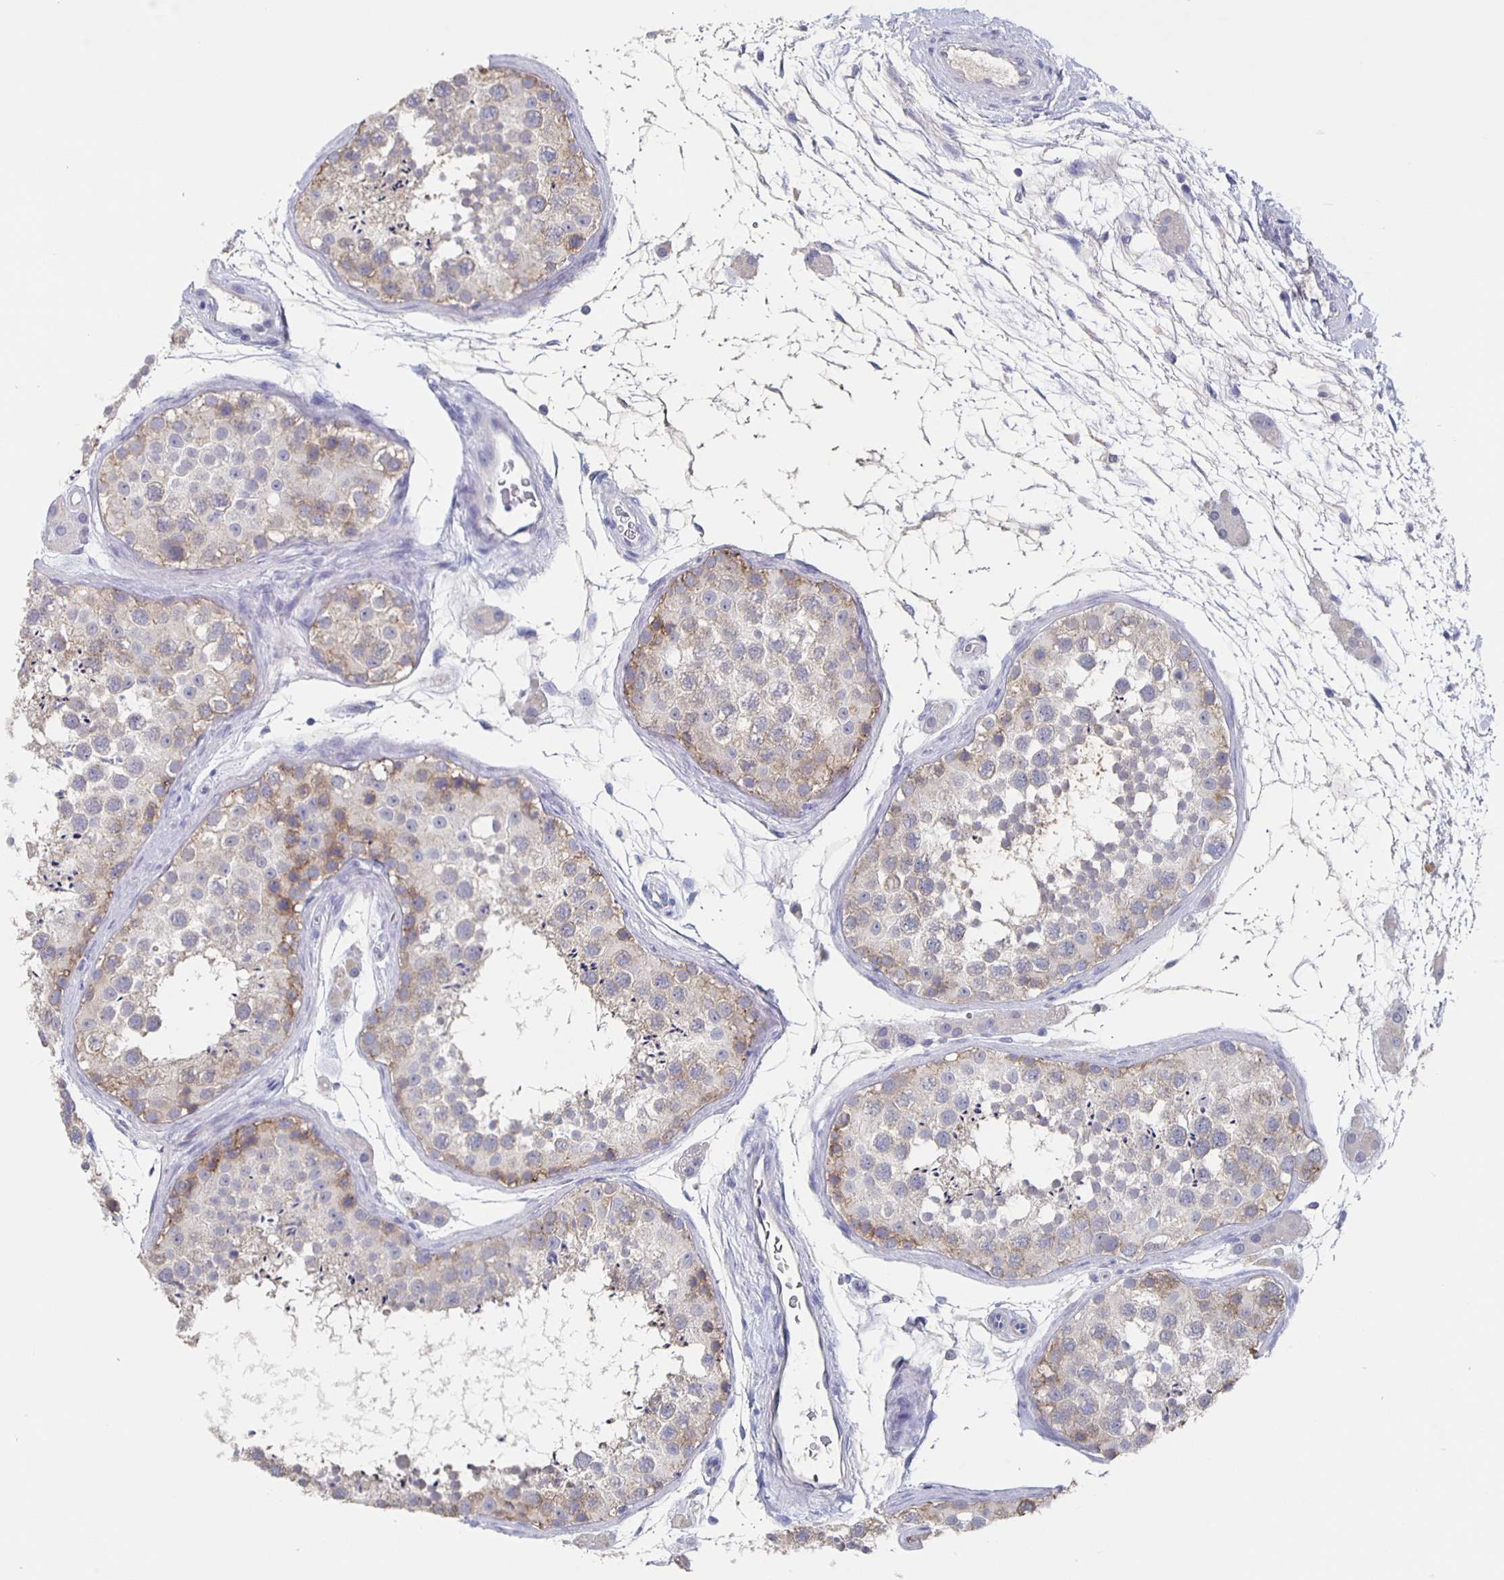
{"staining": {"intensity": "weak", "quantity": "25%-75%", "location": "cytoplasmic/membranous"}, "tissue": "testis", "cell_type": "Cells in seminiferous ducts", "image_type": "normal", "snomed": [{"axis": "morphology", "description": "Normal tissue, NOS"}, {"axis": "topography", "description": "Testis"}], "caption": "Brown immunohistochemical staining in benign testis reveals weak cytoplasmic/membranous positivity in approximately 25%-75% of cells in seminiferous ducts.", "gene": "CACNA2D2", "patient": {"sex": "male", "age": 41}}